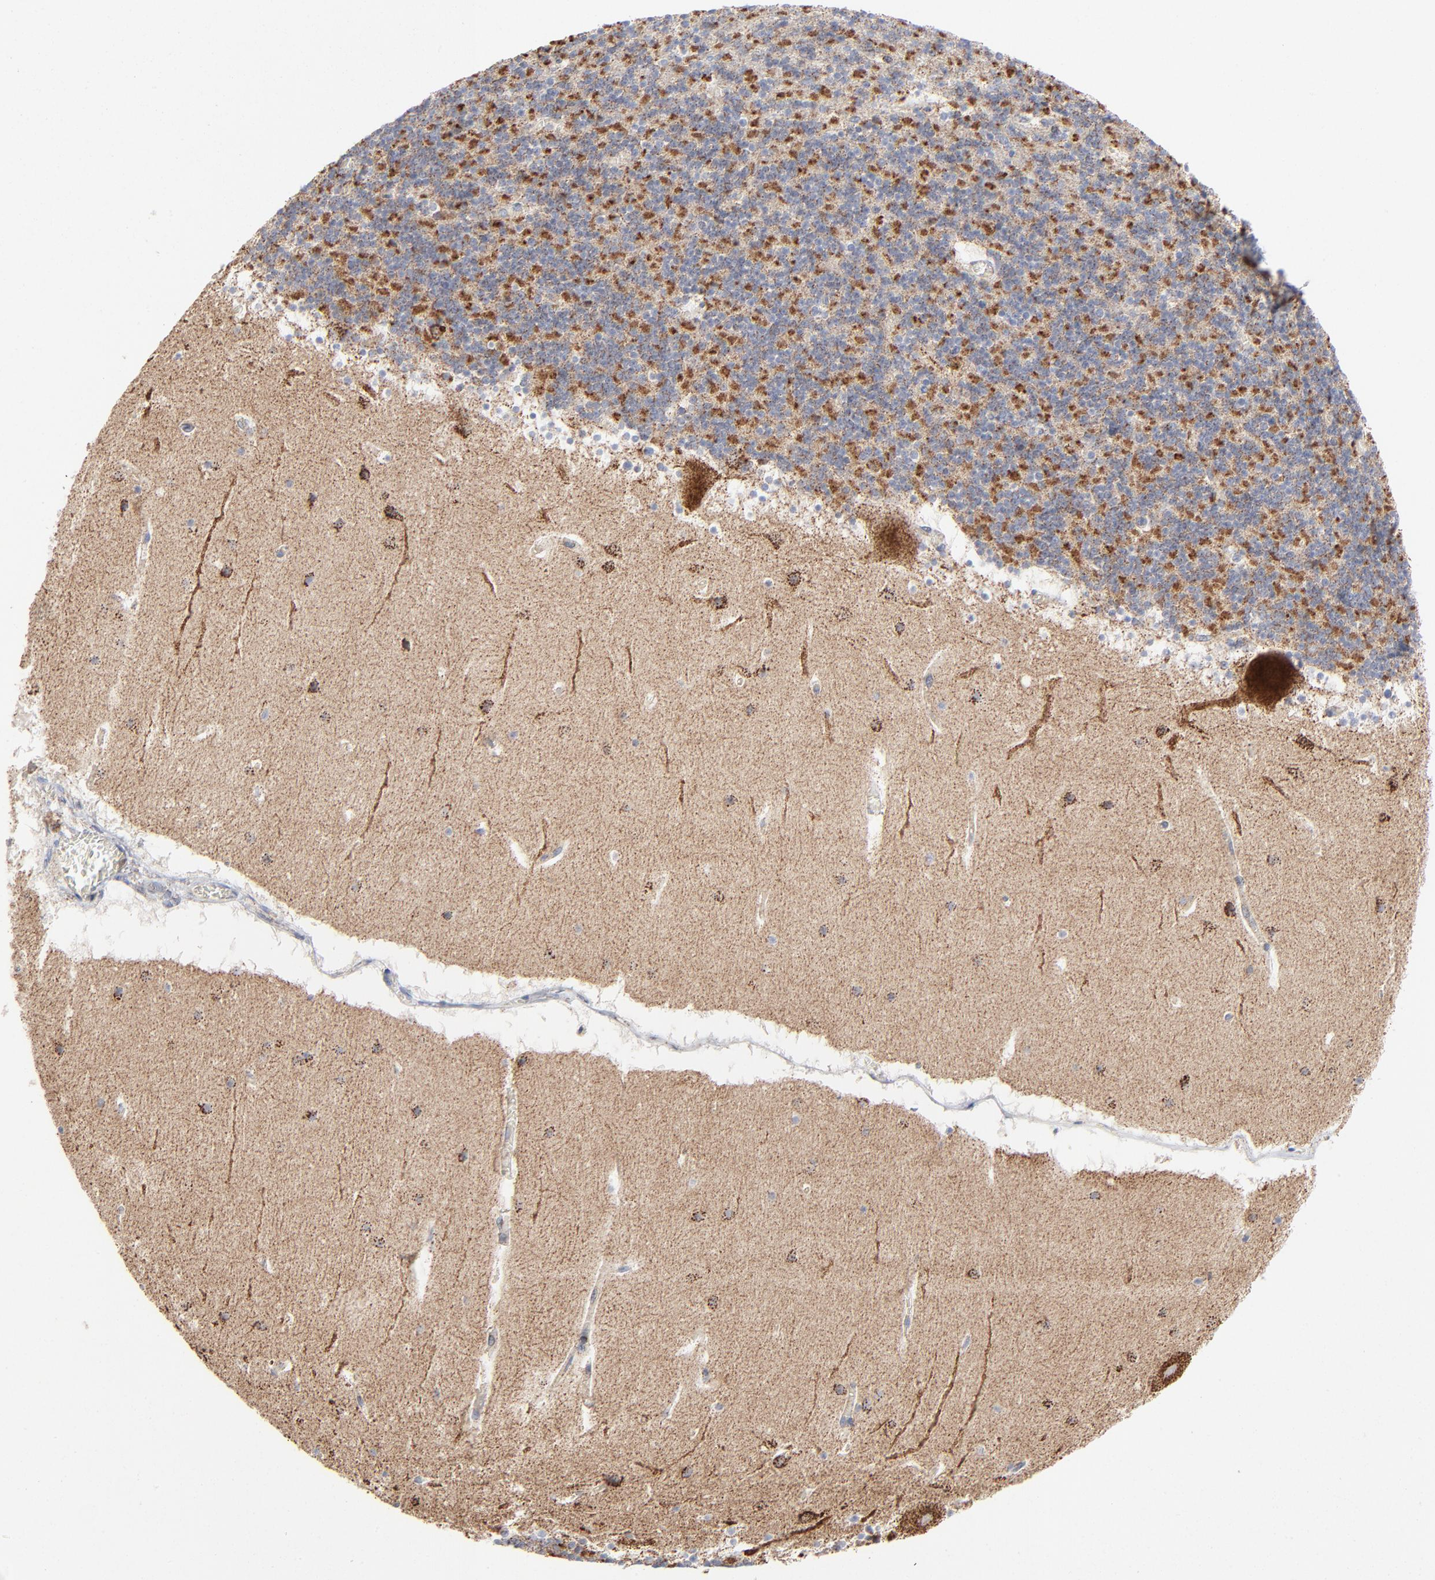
{"staining": {"intensity": "strong", "quantity": "25%-75%", "location": "cytoplasmic/membranous"}, "tissue": "cerebellum", "cell_type": "Cells in granular layer", "image_type": "normal", "snomed": [{"axis": "morphology", "description": "Normal tissue, NOS"}, {"axis": "topography", "description": "Cerebellum"}], "caption": "Cells in granular layer exhibit high levels of strong cytoplasmic/membranous staining in approximately 25%-75% of cells in normal cerebellum.", "gene": "ASB3", "patient": {"sex": "male", "age": 45}}